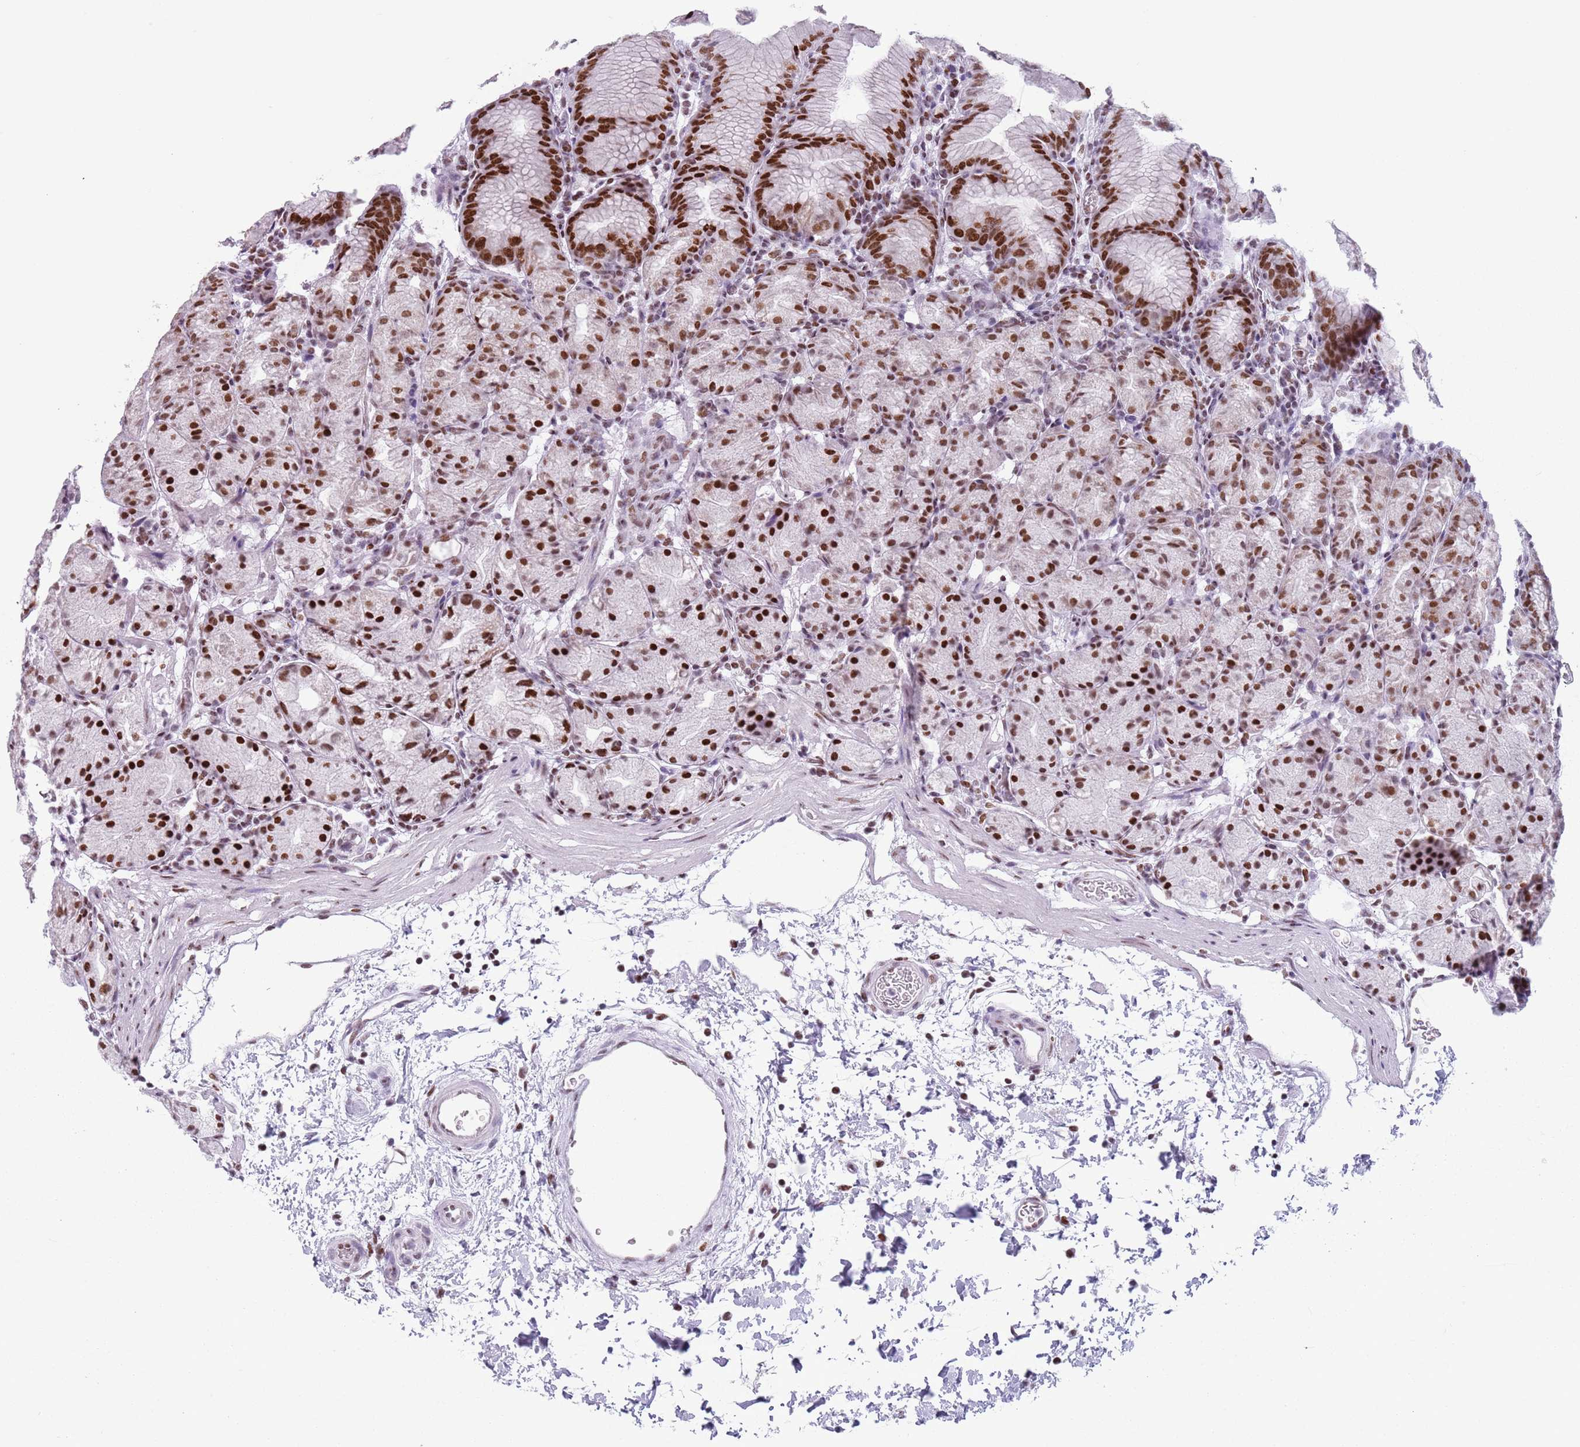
{"staining": {"intensity": "strong", "quantity": ">75%", "location": "nuclear"}, "tissue": "stomach", "cell_type": "Glandular cells", "image_type": "normal", "snomed": [{"axis": "morphology", "description": "Normal tissue, NOS"}, {"axis": "topography", "description": "Stomach, upper"}], "caption": "This is a micrograph of immunohistochemistry staining of benign stomach, which shows strong positivity in the nuclear of glandular cells.", "gene": "FAM104B", "patient": {"sex": "male", "age": 48}}